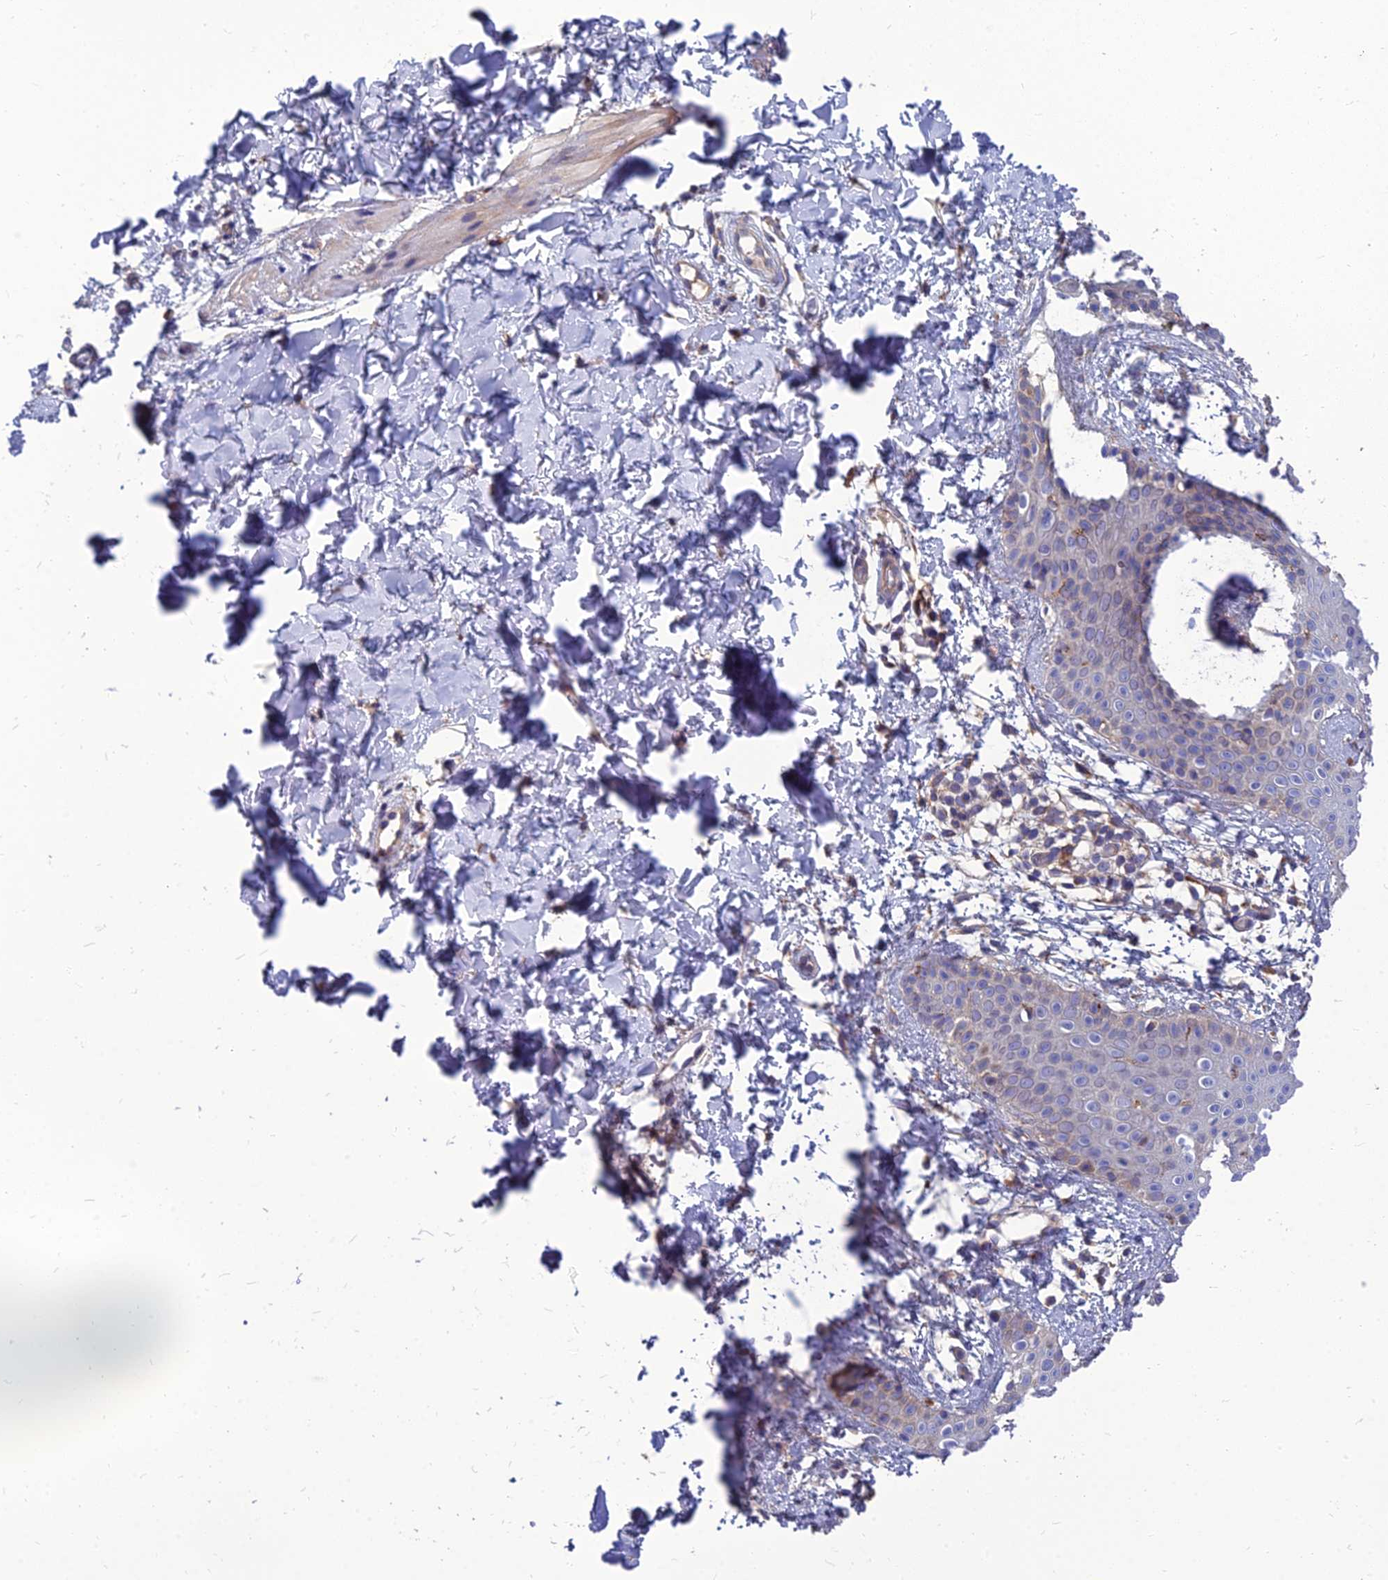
{"staining": {"intensity": "moderate", "quantity": ">75%", "location": "cytoplasmic/membranous"}, "tissue": "skin", "cell_type": "Fibroblasts", "image_type": "normal", "snomed": [{"axis": "morphology", "description": "Normal tissue, NOS"}, {"axis": "topography", "description": "Skin"}], "caption": "Immunohistochemistry (DAB (3,3'-diaminobenzidine)) staining of normal skin exhibits moderate cytoplasmic/membranous protein expression in approximately >75% of fibroblasts. The protein is stained brown, and the nuclei are stained in blue (DAB (3,3'-diaminobenzidine) IHC with brightfield microscopy, high magnification).", "gene": "UMAD1", "patient": {"sex": "male", "age": 36}}